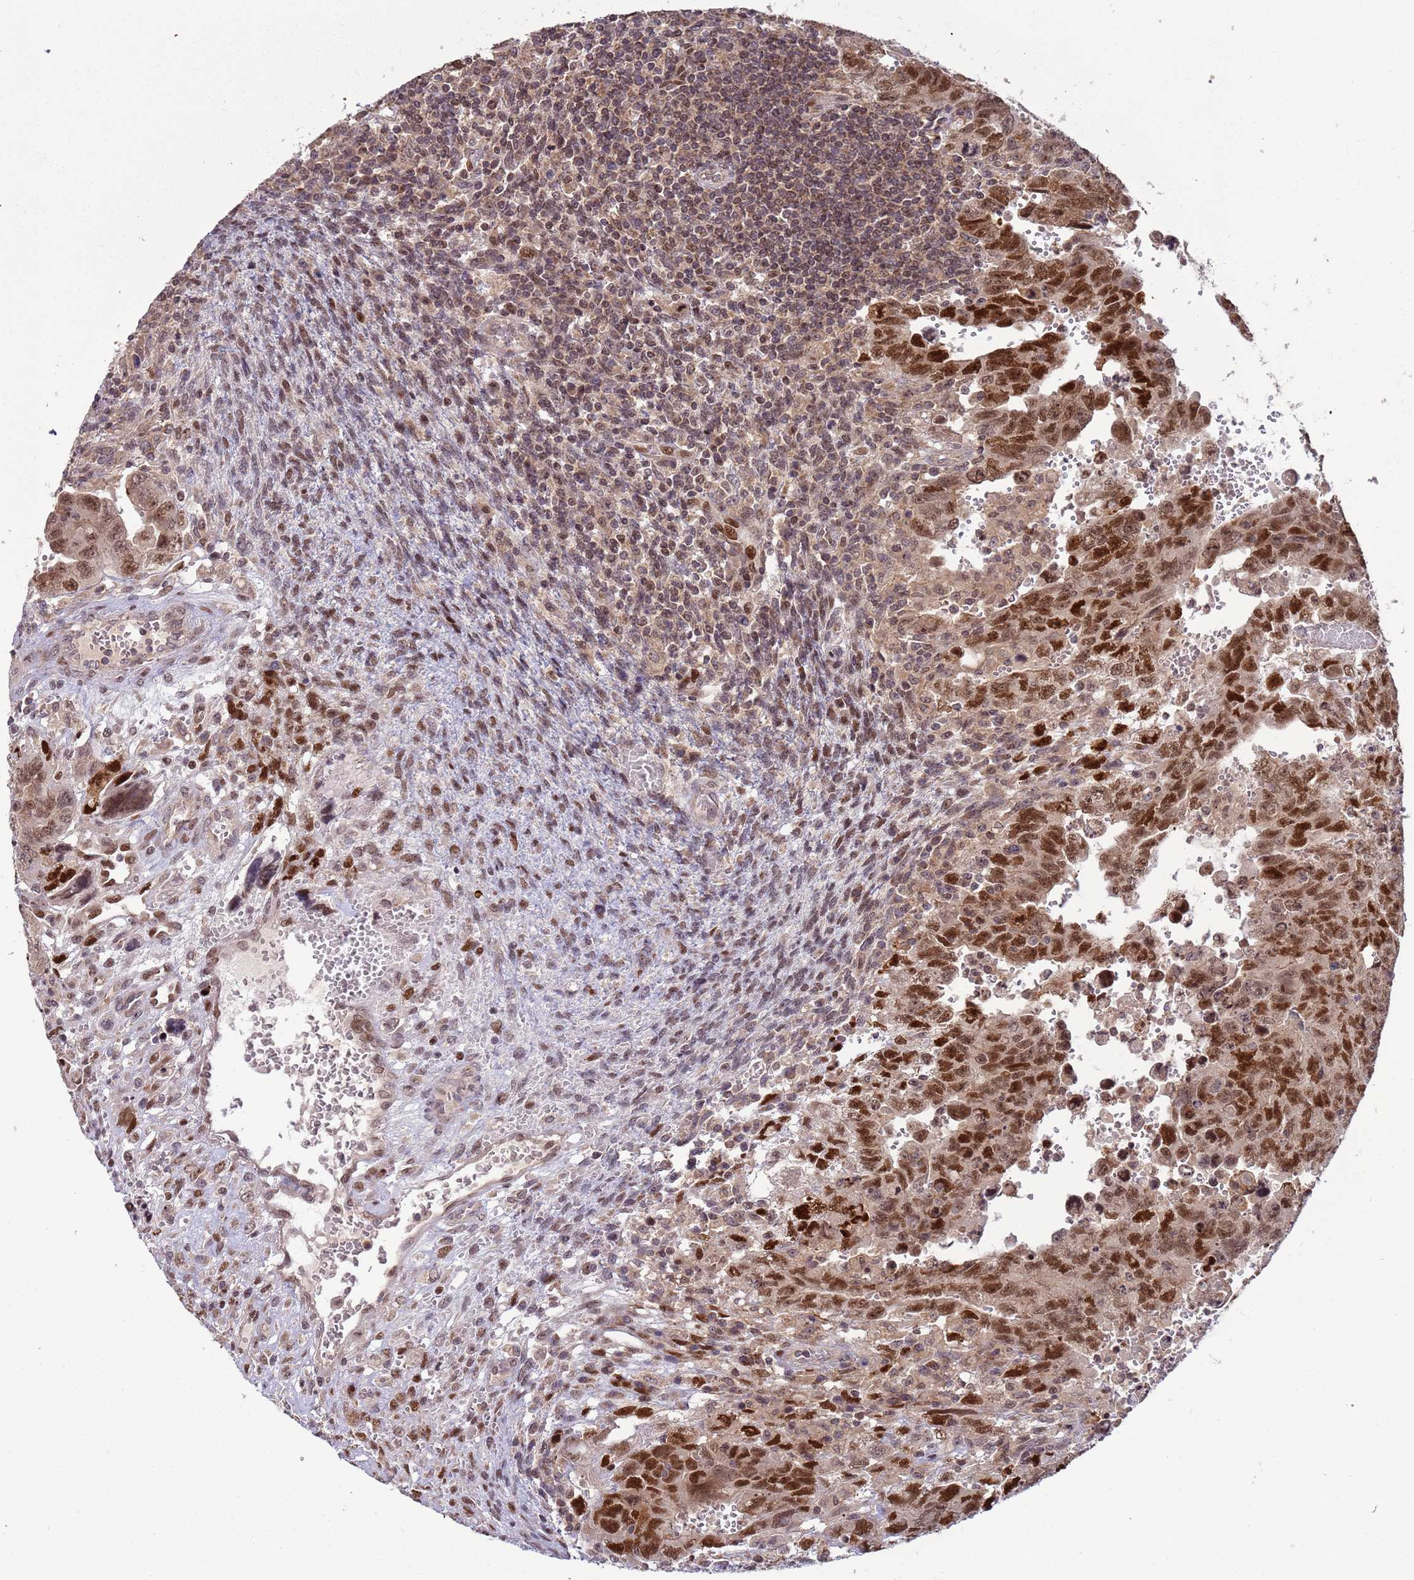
{"staining": {"intensity": "strong", "quantity": ">75%", "location": "nuclear"}, "tissue": "testis cancer", "cell_type": "Tumor cells", "image_type": "cancer", "snomed": [{"axis": "morphology", "description": "Carcinoma, Embryonal, NOS"}, {"axis": "topography", "description": "Testis"}], "caption": "This micrograph displays testis cancer (embryonal carcinoma) stained with IHC to label a protein in brown. The nuclear of tumor cells show strong positivity for the protein. Nuclei are counter-stained blue.", "gene": "RCOR2", "patient": {"sex": "male", "age": 28}}